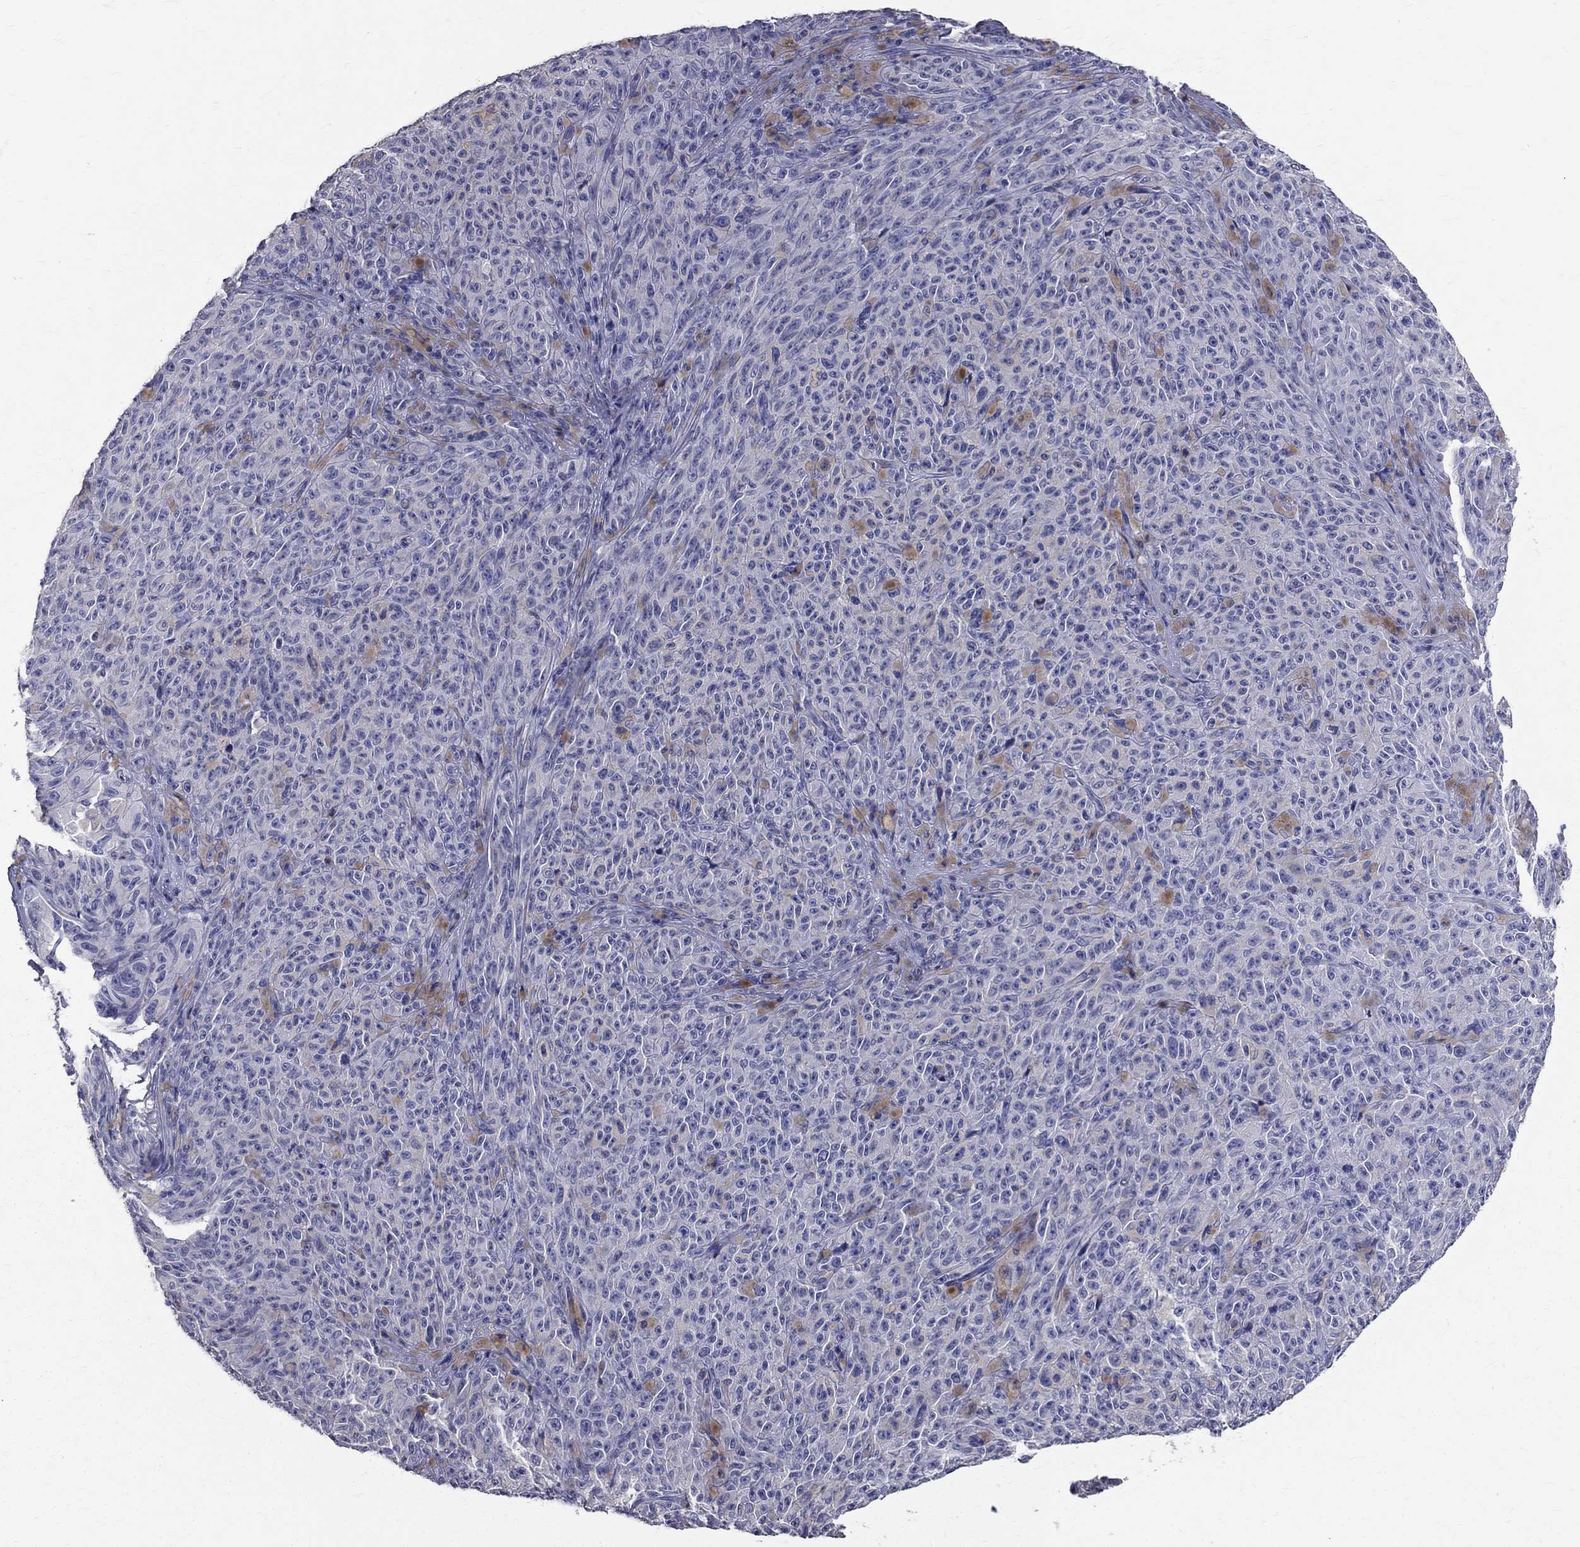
{"staining": {"intensity": "negative", "quantity": "none", "location": "none"}, "tissue": "melanoma", "cell_type": "Tumor cells", "image_type": "cancer", "snomed": [{"axis": "morphology", "description": "Malignant melanoma, NOS"}, {"axis": "topography", "description": "Skin"}], "caption": "An image of melanoma stained for a protein displays no brown staining in tumor cells.", "gene": "ANXA10", "patient": {"sex": "female", "age": 82}}